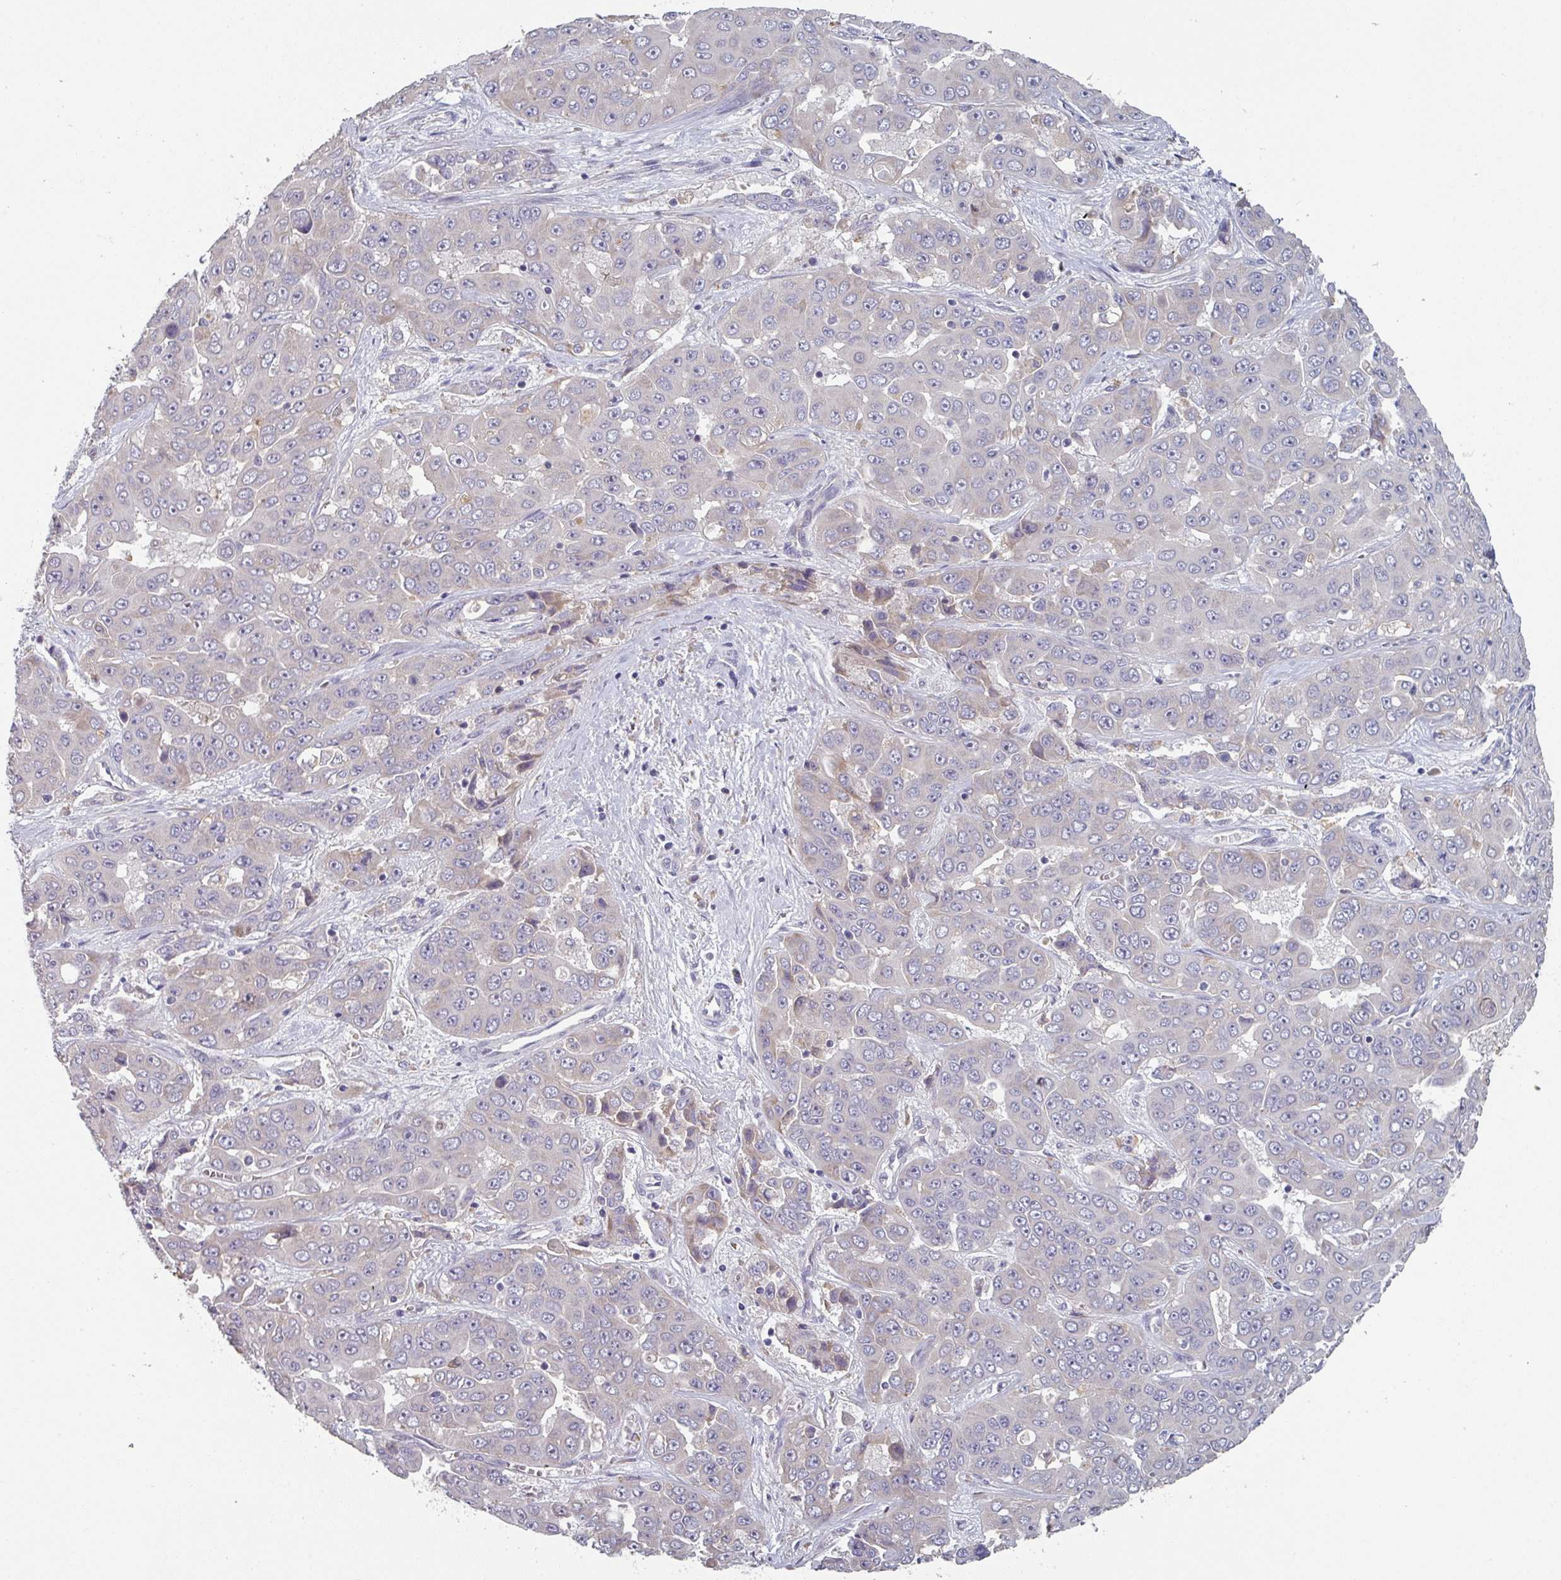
{"staining": {"intensity": "negative", "quantity": "none", "location": "none"}, "tissue": "liver cancer", "cell_type": "Tumor cells", "image_type": "cancer", "snomed": [{"axis": "morphology", "description": "Cholangiocarcinoma"}, {"axis": "topography", "description": "Liver"}], "caption": "Tumor cells are negative for brown protein staining in liver cholangiocarcinoma.", "gene": "PRAMEF8", "patient": {"sex": "female", "age": 52}}